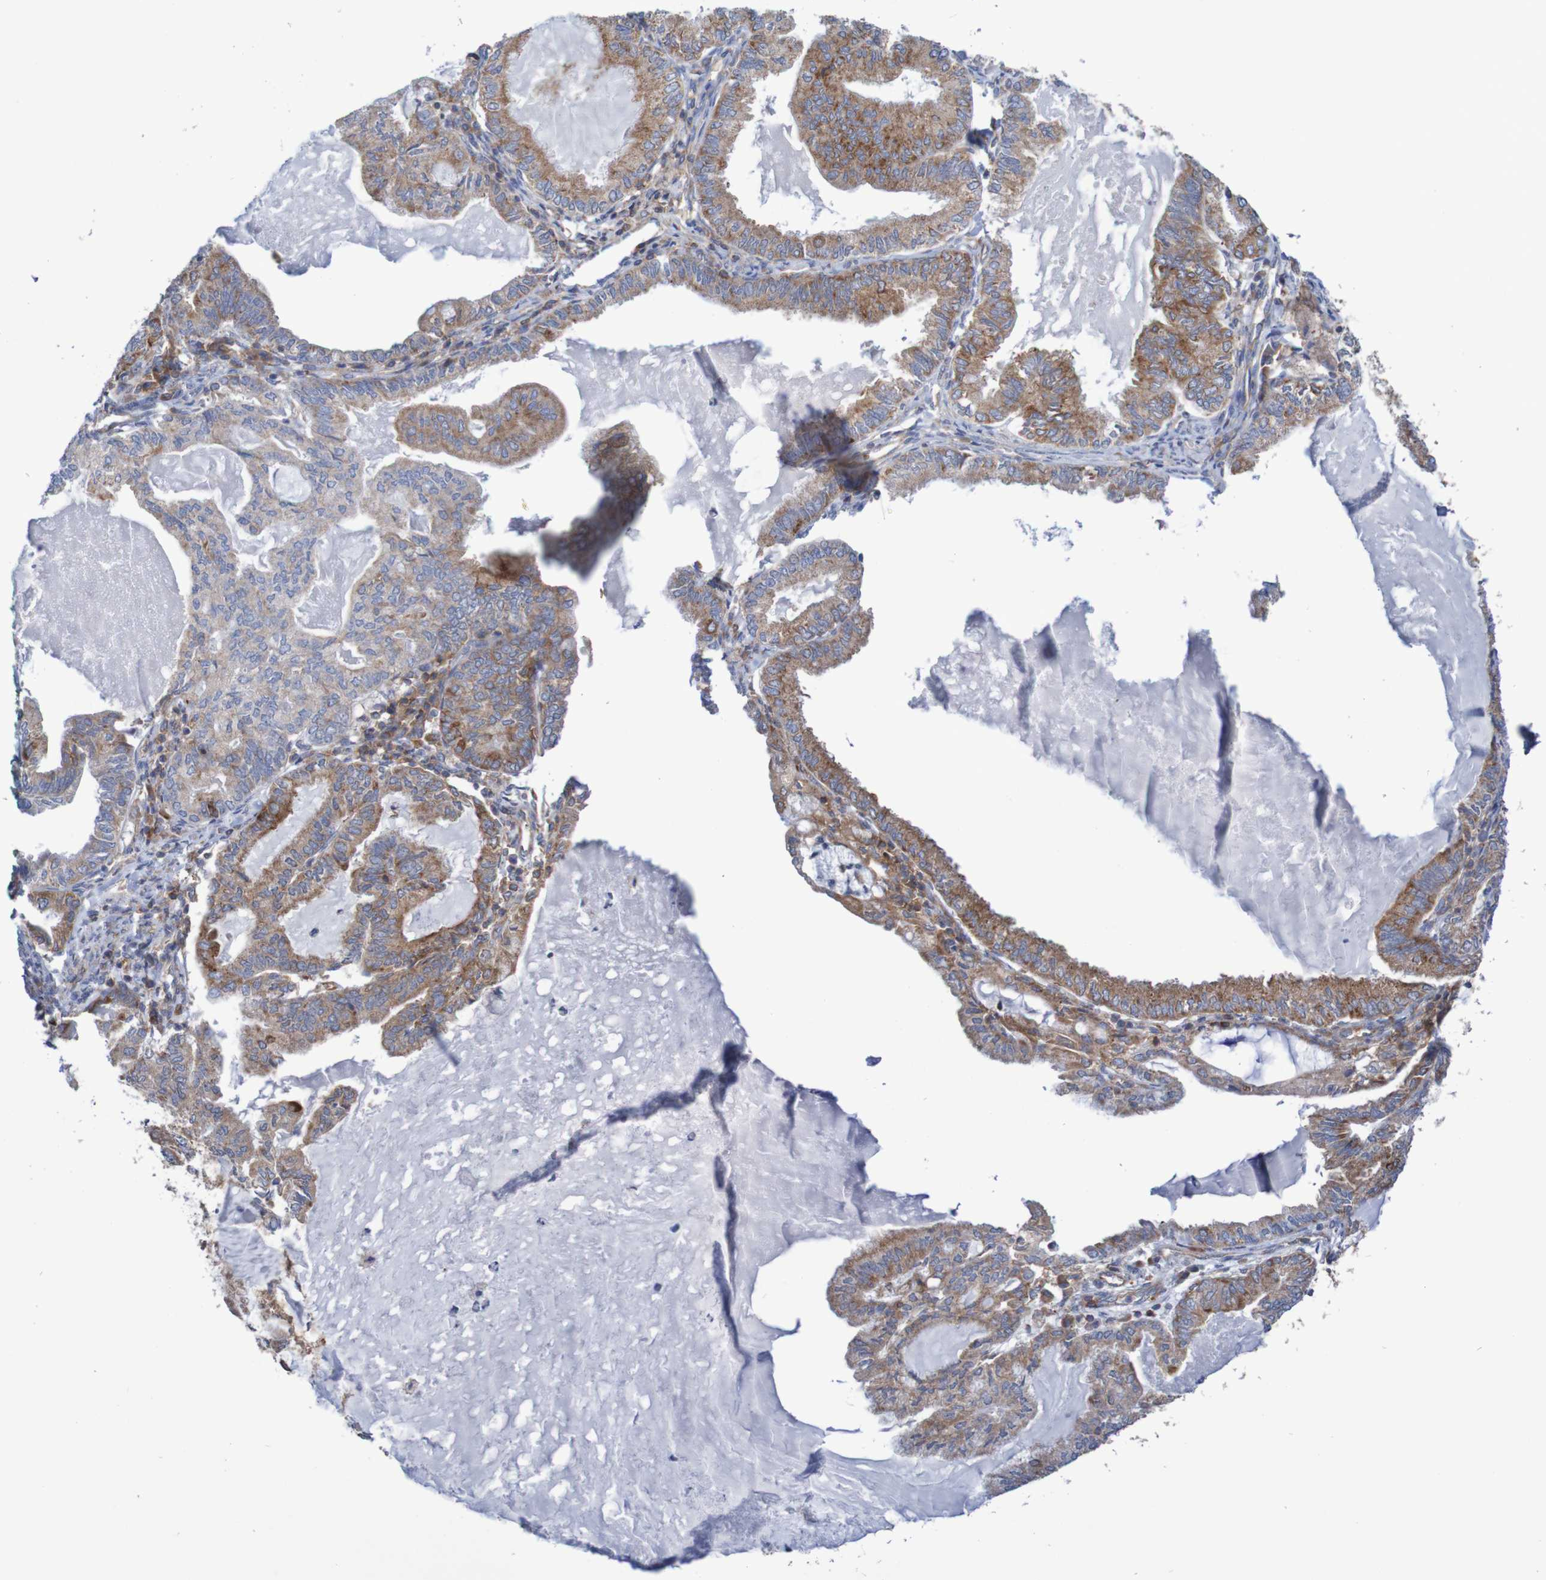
{"staining": {"intensity": "moderate", "quantity": ">75%", "location": "cytoplasmic/membranous"}, "tissue": "endometrial cancer", "cell_type": "Tumor cells", "image_type": "cancer", "snomed": [{"axis": "morphology", "description": "Adenocarcinoma, NOS"}, {"axis": "topography", "description": "Endometrium"}], "caption": "Tumor cells display medium levels of moderate cytoplasmic/membranous staining in about >75% of cells in endometrial adenocarcinoma.", "gene": "FXR2", "patient": {"sex": "female", "age": 86}}